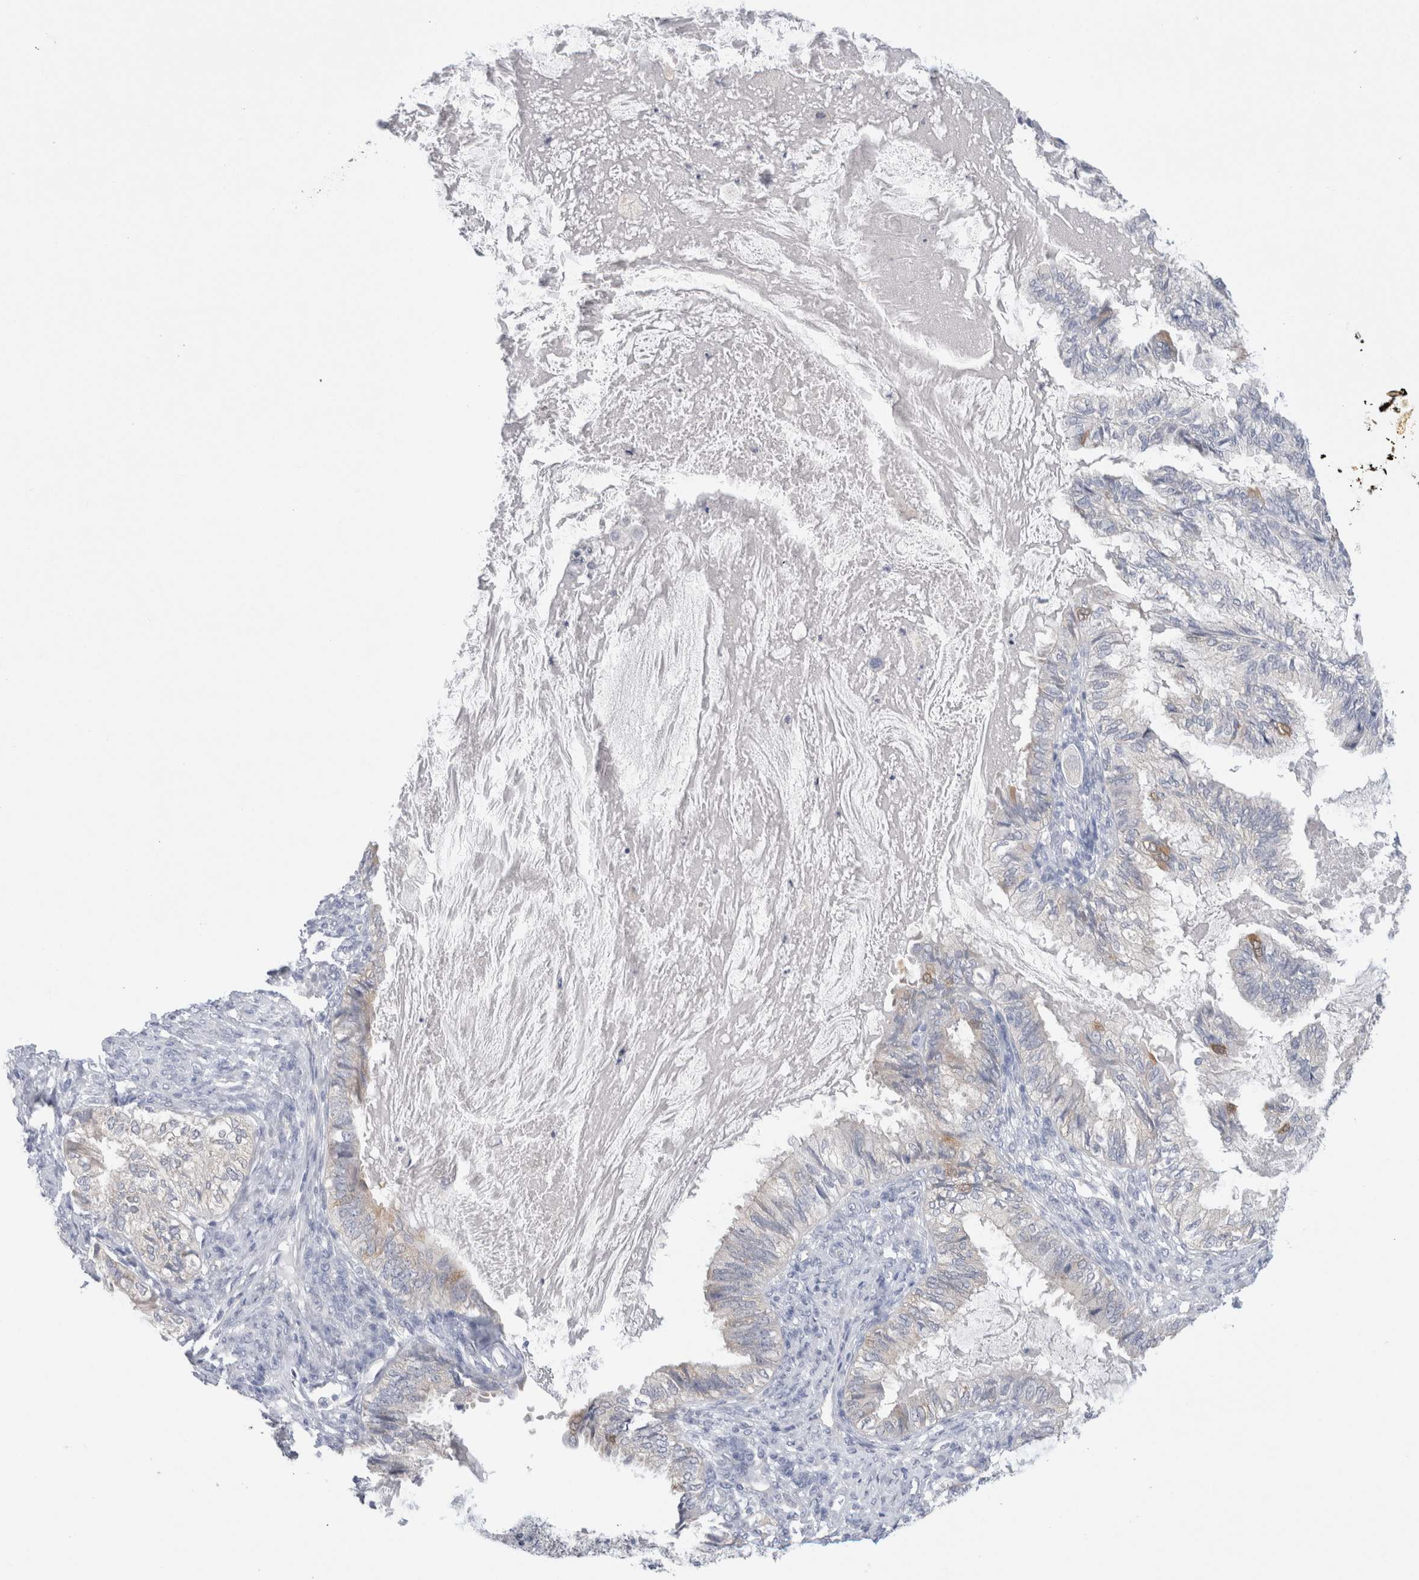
{"staining": {"intensity": "negative", "quantity": "none", "location": "none"}, "tissue": "cervical cancer", "cell_type": "Tumor cells", "image_type": "cancer", "snomed": [{"axis": "morphology", "description": "Normal tissue, NOS"}, {"axis": "morphology", "description": "Adenocarcinoma, NOS"}, {"axis": "topography", "description": "Cervix"}, {"axis": "topography", "description": "Endometrium"}], "caption": "Tumor cells are negative for protein expression in human cervical cancer (adenocarcinoma).", "gene": "WIPF2", "patient": {"sex": "female", "age": 86}}